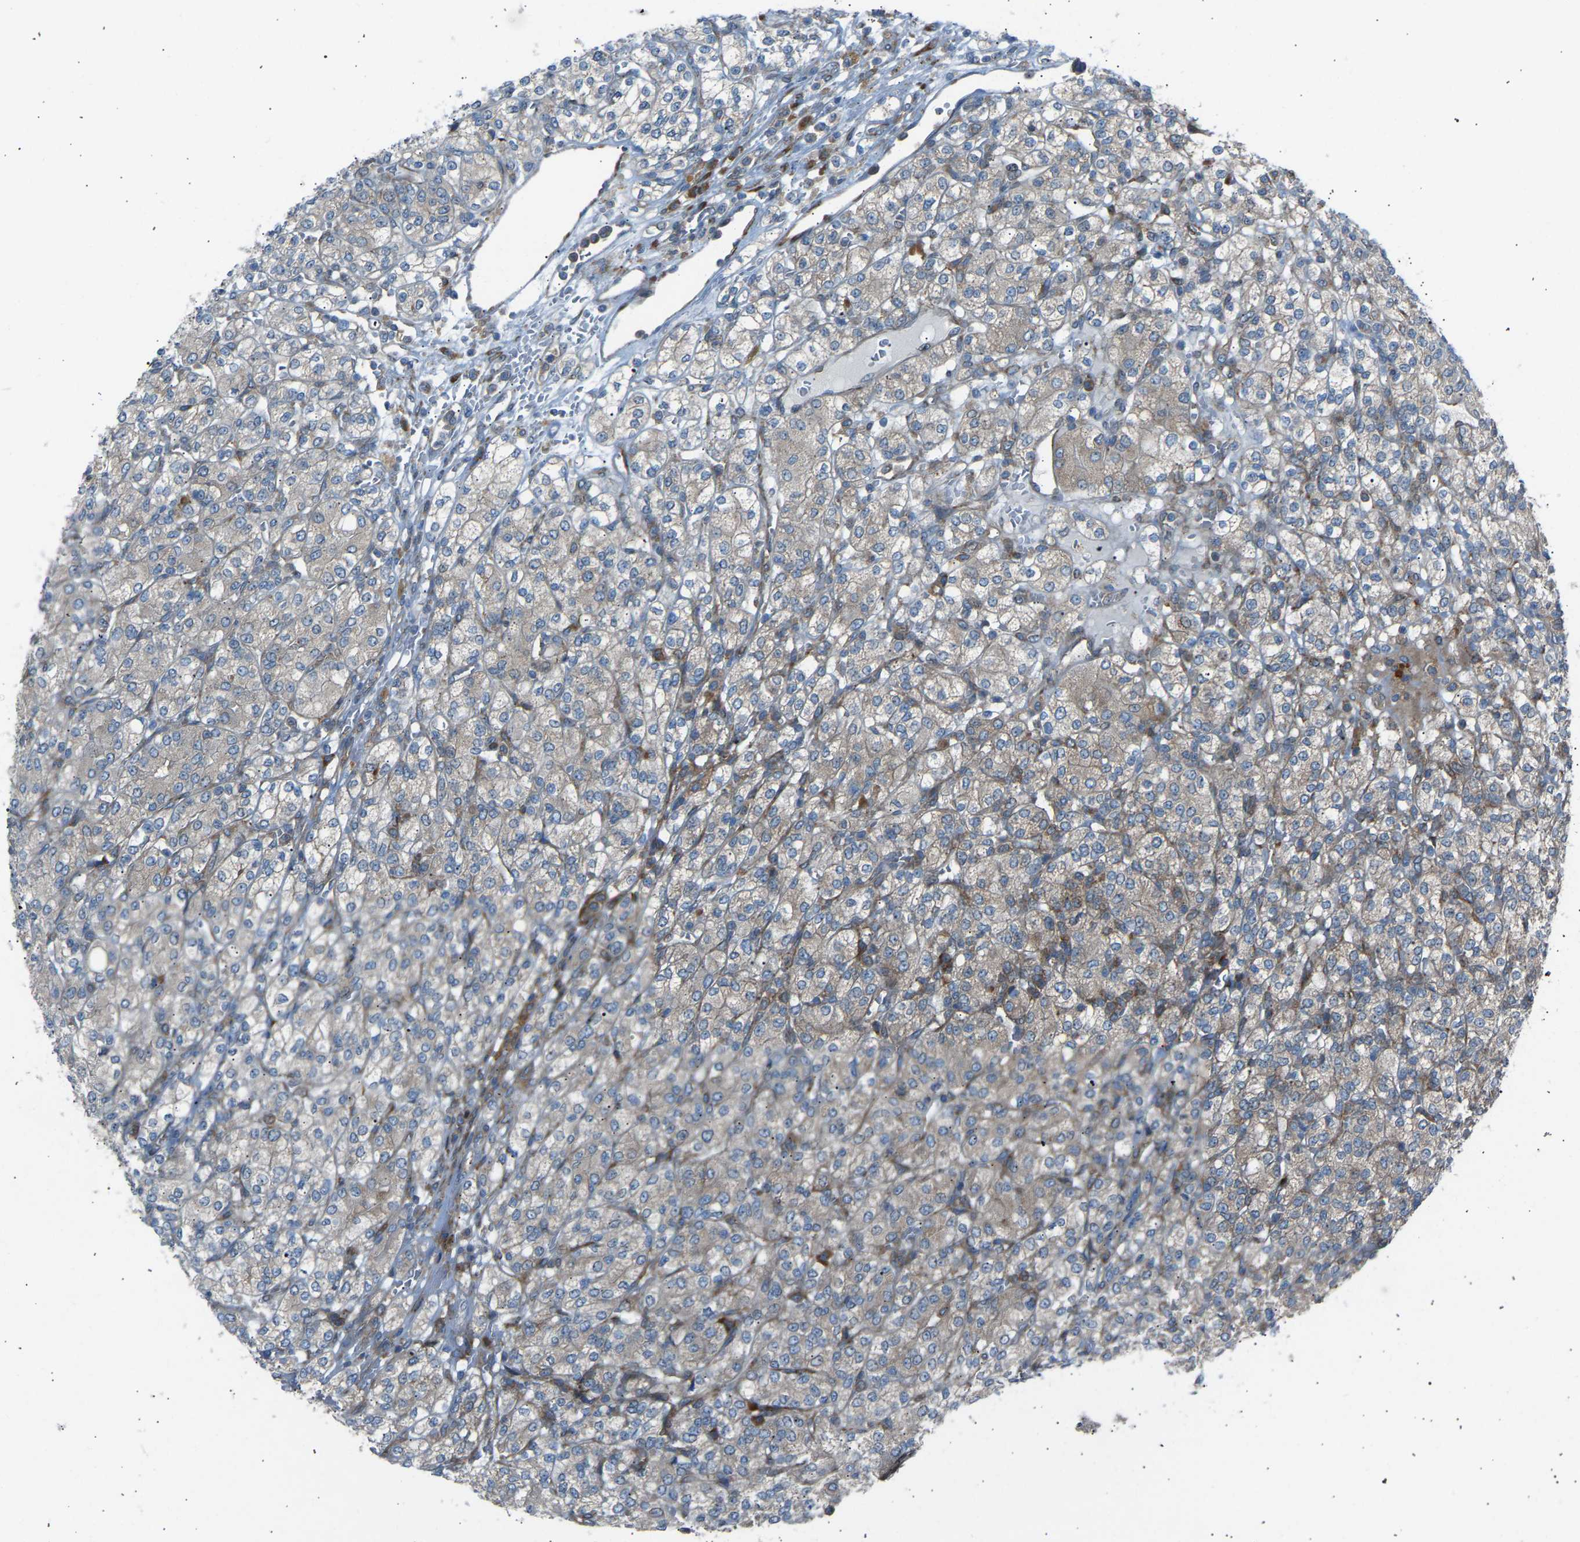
{"staining": {"intensity": "weak", "quantity": "25%-75%", "location": "cytoplasmic/membranous"}, "tissue": "renal cancer", "cell_type": "Tumor cells", "image_type": "cancer", "snomed": [{"axis": "morphology", "description": "Adenocarcinoma, NOS"}, {"axis": "topography", "description": "Kidney"}], "caption": "IHC of human adenocarcinoma (renal) shows low levels of weak cytoplasmic/membranous positivity in about 25%-75% of tumor cells.", "gene": "VPS41", "patient": {"sex": "male", "age": 77}}